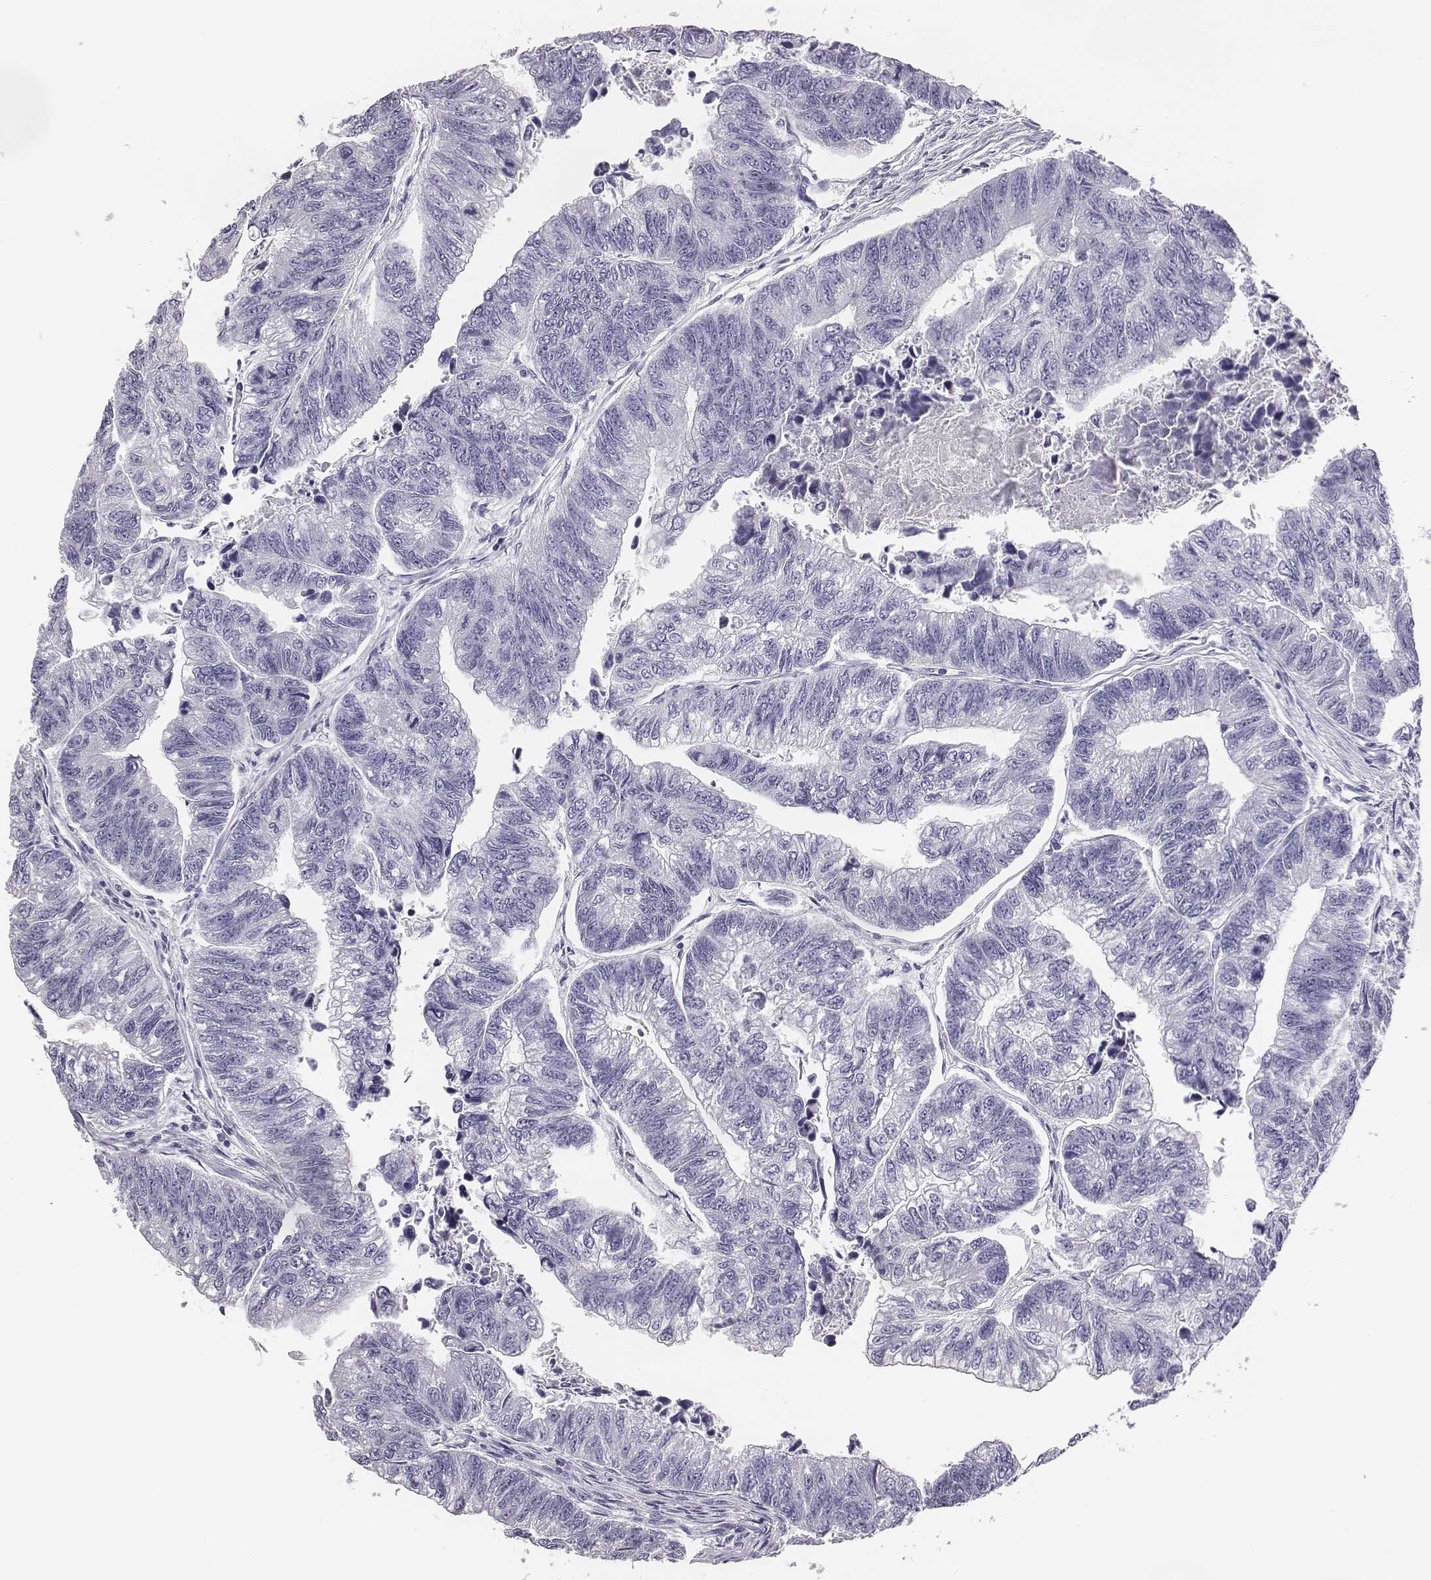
{"staining": {"intensity": "negative", "quantity": "none", "location": "none"}, "tissue": "colorectal cancer", "cell_type": "Tumor cells", "image_type": "cancer", "snomed": [{"axis": "morphology", "description": "Adenocarcinoma, NOS"}, {"axis": "topography", "description": "Colon"}], "caption": "IHC histopathology image of colorectal cancer (adenocarcinoma) stained for a protein (brown), which exhibits no expression in tumor cells.", "gene": "ACOD1", "patient": {"sex": "female", "age": 65}}